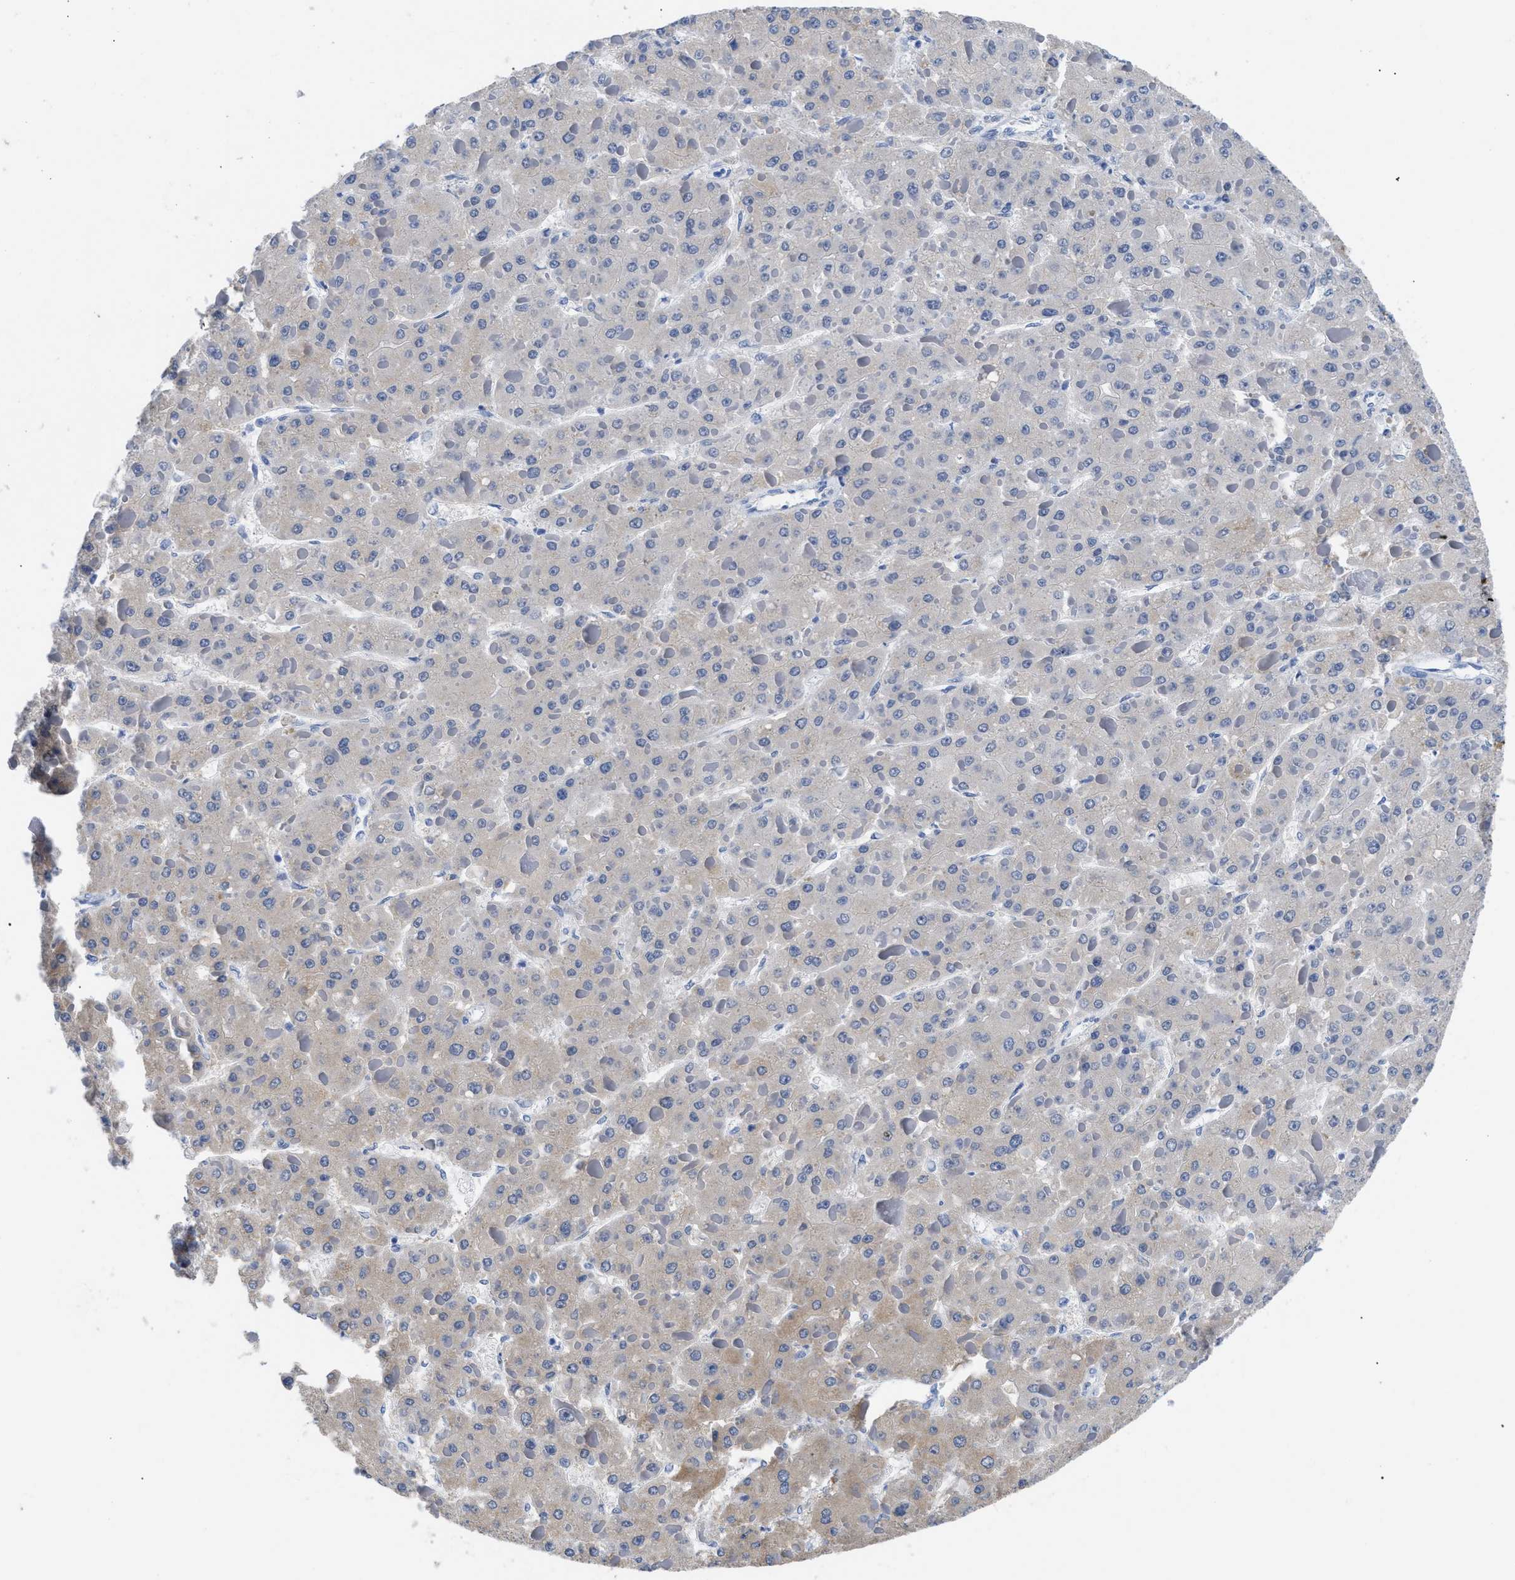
{"staining": {"intensity": "weak", "quantity": "<25%", "location": "cytoplasmic/membranous"}, "tissue": "liver cancer", "cell_type": "Tumor cells", "image_type": "cancer", "snomed": [{"axis": "morphology", "description": "Carcinoma, Hepatocellular, NOS"}, {"axis": "topography", "description": "Liver"}], "caption": "Liver hepatocellular carcinoma was stained to show a protein in brown. There is no significant positivity in tumor cells. The staining is performed using DAB brown chromogen with nuclei counter-stained in using hematoxylin.", "gene": "TMEM68", "patient": {"sex": "female", "age": 73}}